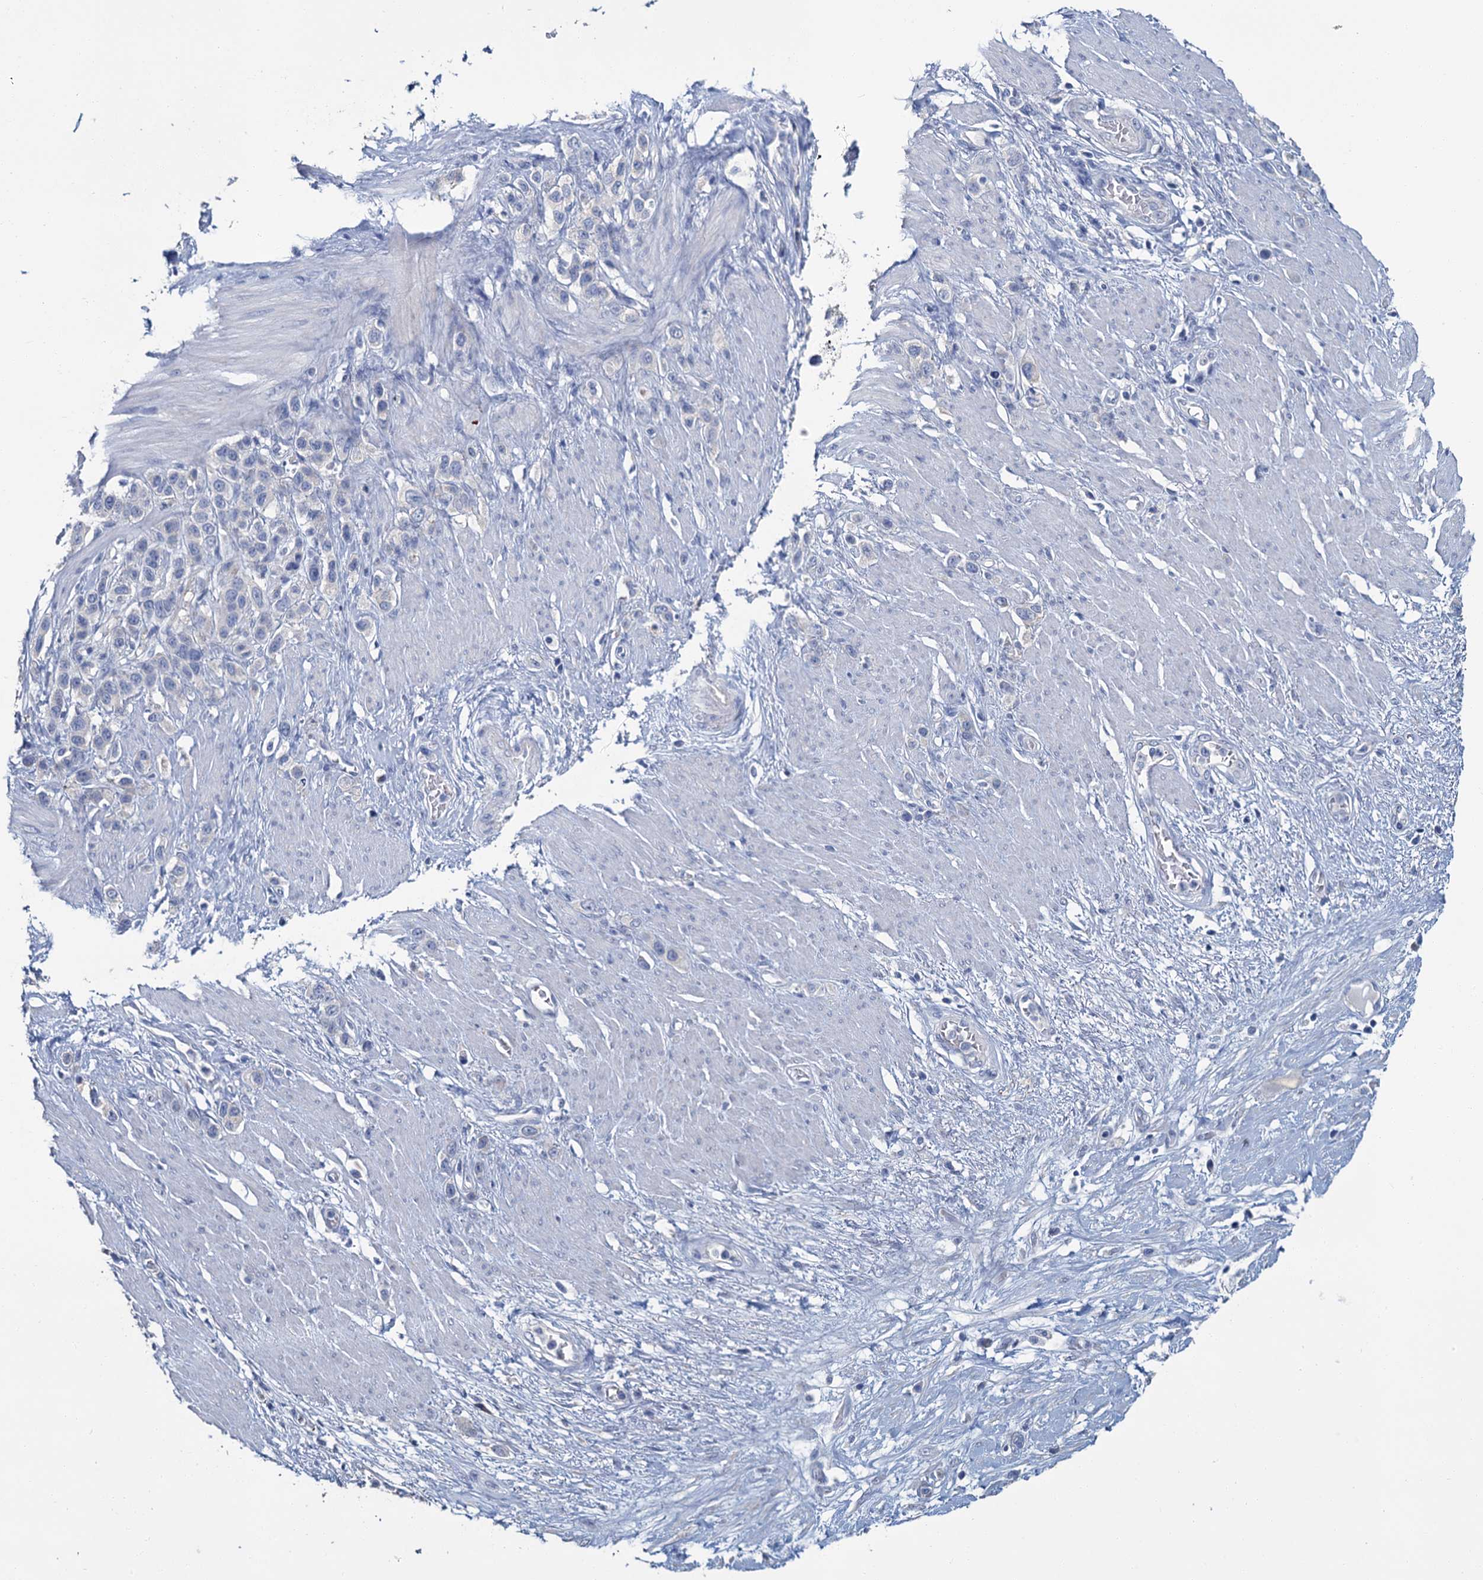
{"staining": {"intensity": "negative", "quantity": "none", "location": "none"}, "tissue": "stomach cancer", "cell_type": "Tumor cells", "image_type": "cancer", "snomed": [{"axis": "morphology", "description": "Adenocarcinoma, NOS"}, {"axis": "morphology", "description": "Adenocarcinoma, High grade"}, {"axis": "topography", "description": "Stomach, upper"}, {"axis": "topography", "description": "Stomach, lower"}], "caption": "Protein analysis of stomach adenocarcinoma (high-grade) demonstrates no significant positivity in tumor cells.", "gene": "SNCB", "patient": {"sex": "female", "age": 65}}